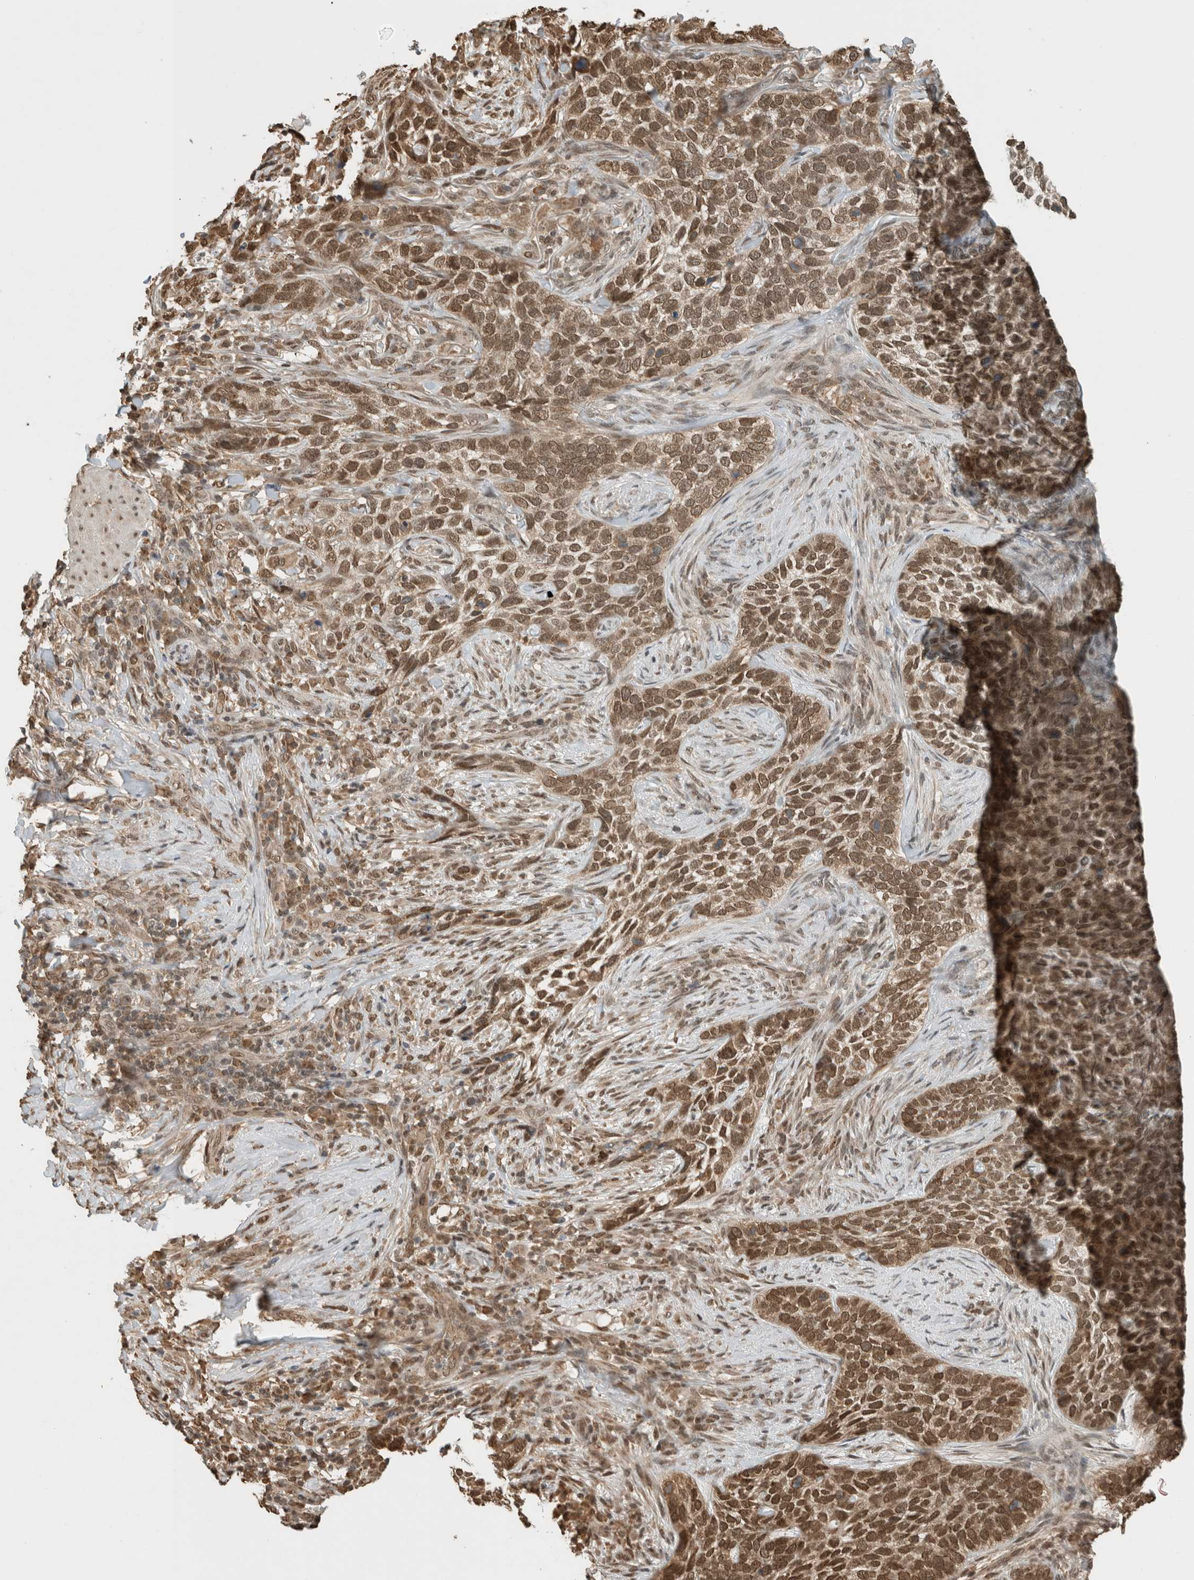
{"staining": {"intensity": "moderate", "quantity": ">75%", "location": "nuclear"}, "tissue": "skin cancer", "cell_type": "Tumor cells", "image_type": "cancer", "snomed": [{"axis": "morphology", "description": "Basal cell carcinoma"}, {"axis": "topography", "description": "Skin"}], "caption": "This is a micrograph of immunohistochemistry staining of basal cell carcinoma (skin), which shows moderate staining in the nuclear of tumor cells.", "gene": "C1orf21", "patient": {"sex": "female", "age": 64}}